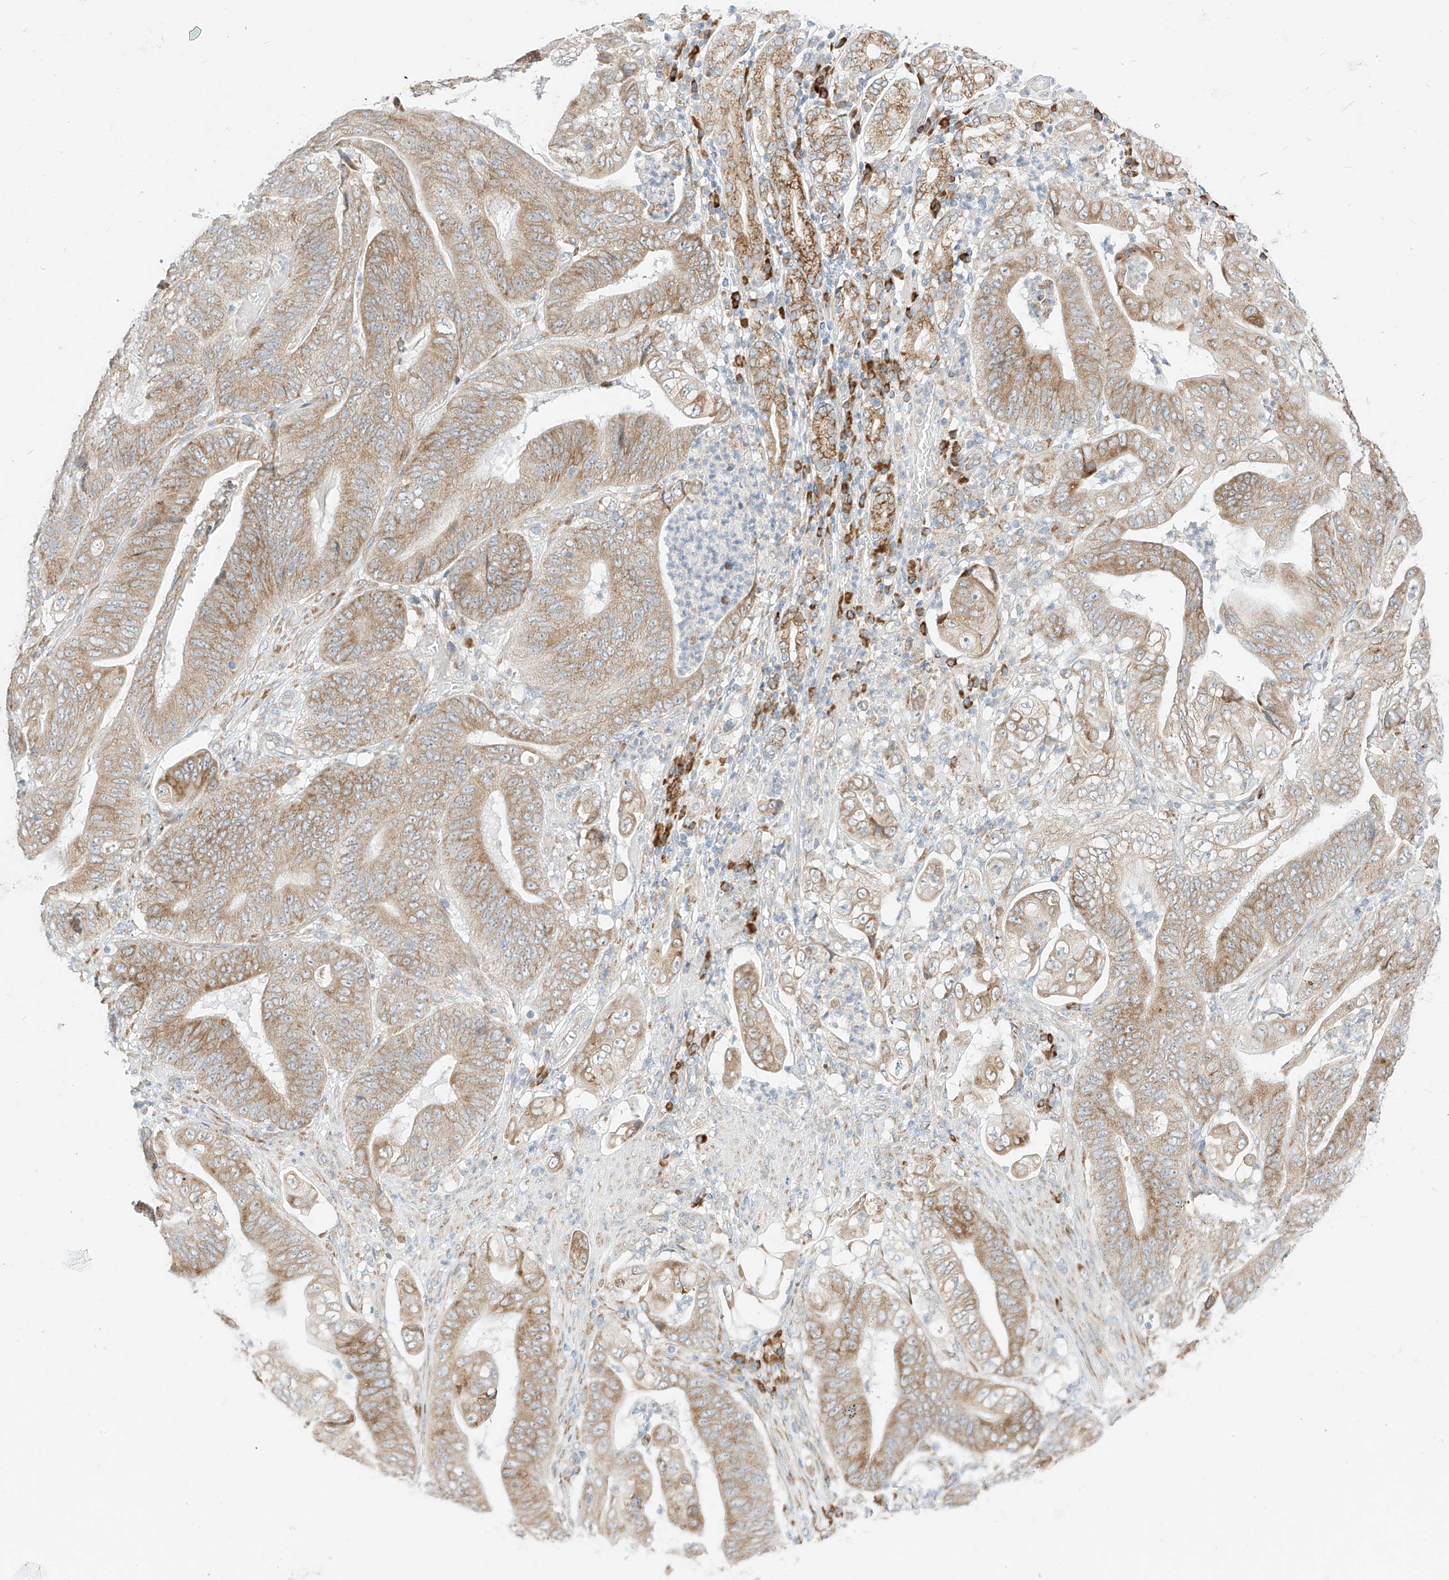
{"staining": {"intensity": "moderate", "quantity": "25%-75%", "location": "cytoplasmic/membranous"}, "tissue": "stomach cancer", "cell_type": "Tumor cells", "image_type": "cancer", "snomed": [{"axis": "morphology", "description": "Adenocarcinoma, NOS"}, {"axis": "topography", "description": "Stomach"}], "caption": "Moderate cytoplasmic/membranous expression is appreciated in approximately 25%-75% of tumor cells in stomach cancer (adenocarcinoma).", "gene": "STT3A", "patient": {"sex": "female", "age": 73}}